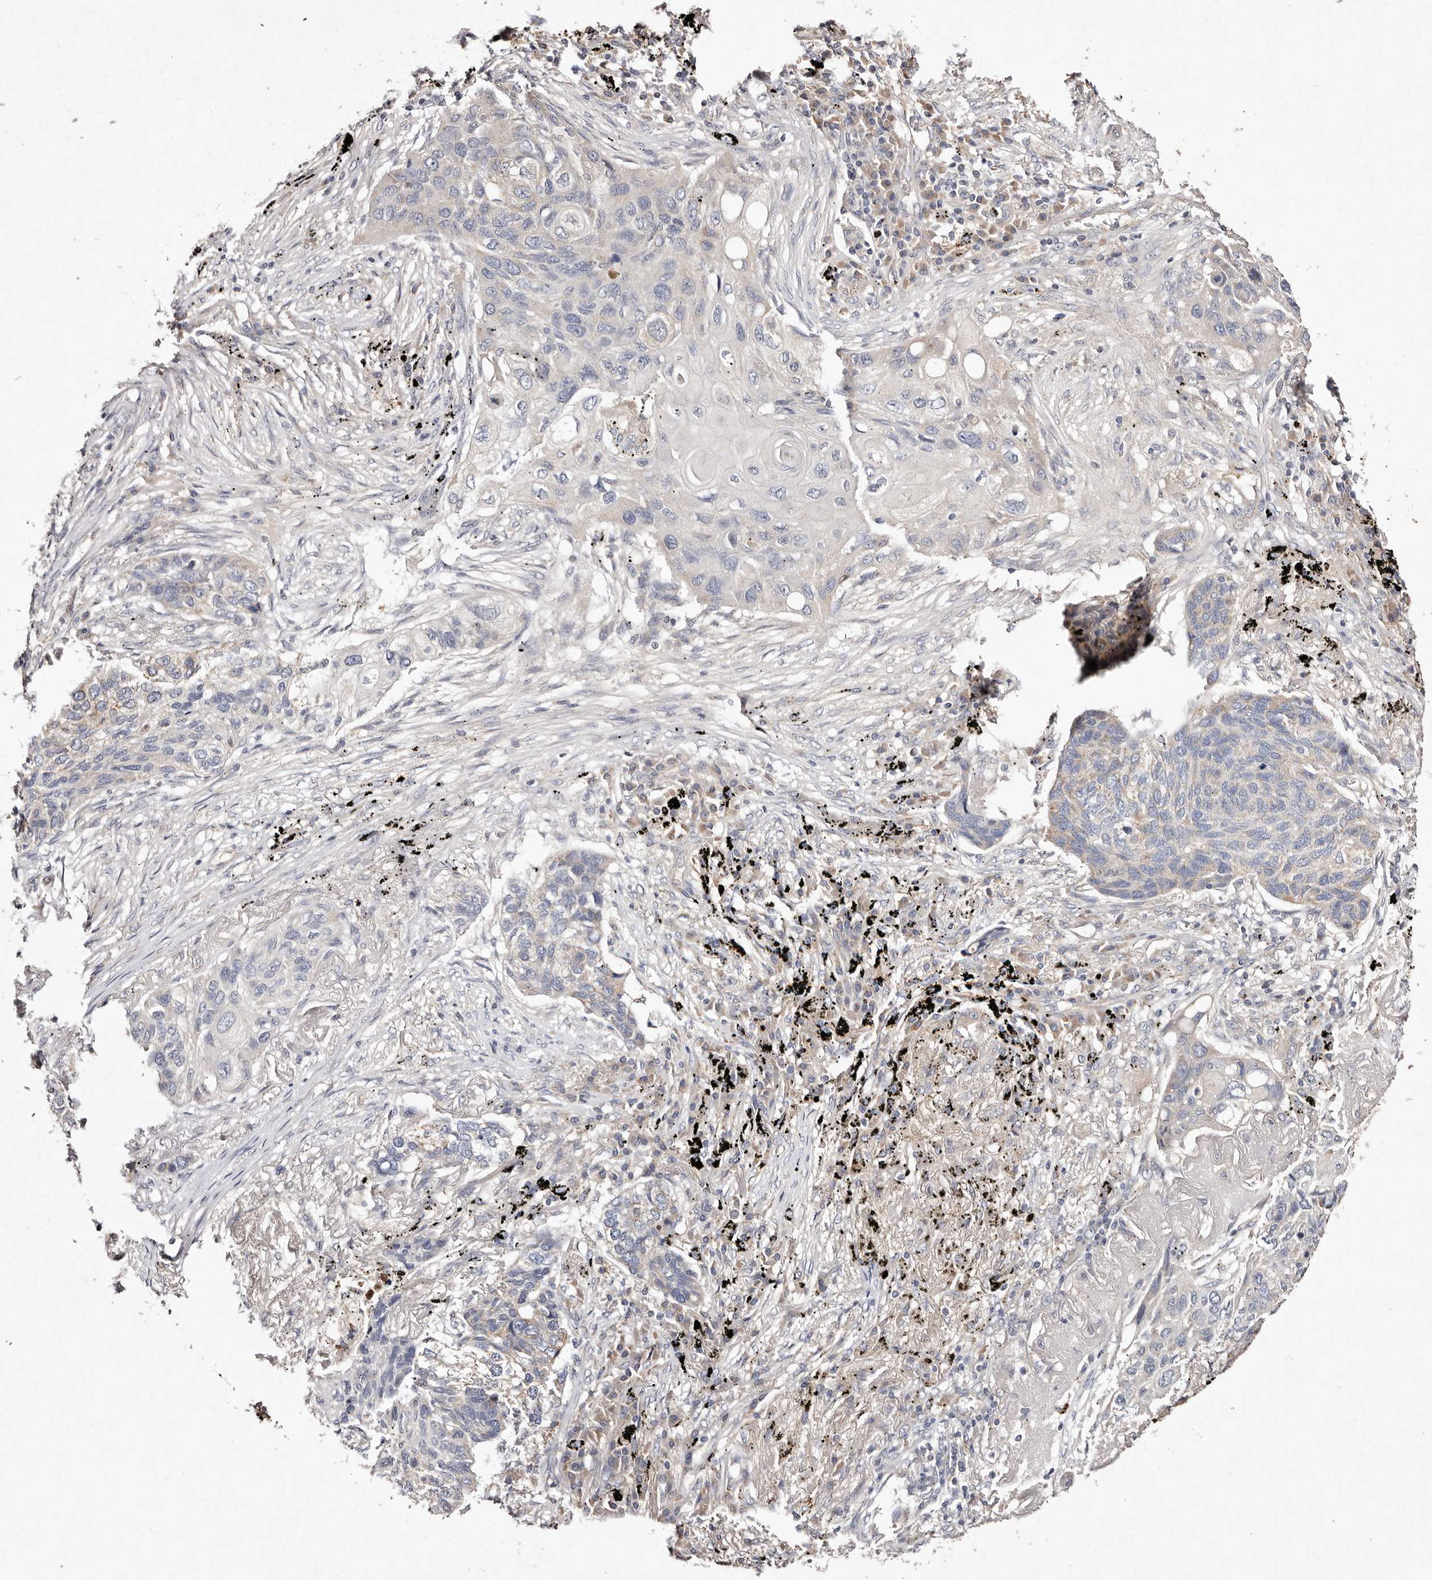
{"staining": {"intensity": "negative", "quantity": "none", "location": "none"}, "tissue": "lung cancer", "cell_type": "Tumor cells", "image_type": "cancer", "snomed": [{"axis": "morphology", "description": "Squamous cell carcinoma, NOS"}, {"axis": "topography", "description": "Lung"}], "caption": "Protein analysis of lung squamous cell carcinoma reveals no significant staining in tumor cells.", "gene": "TSC2", "patient": {"sex": "female", "age": 63}}